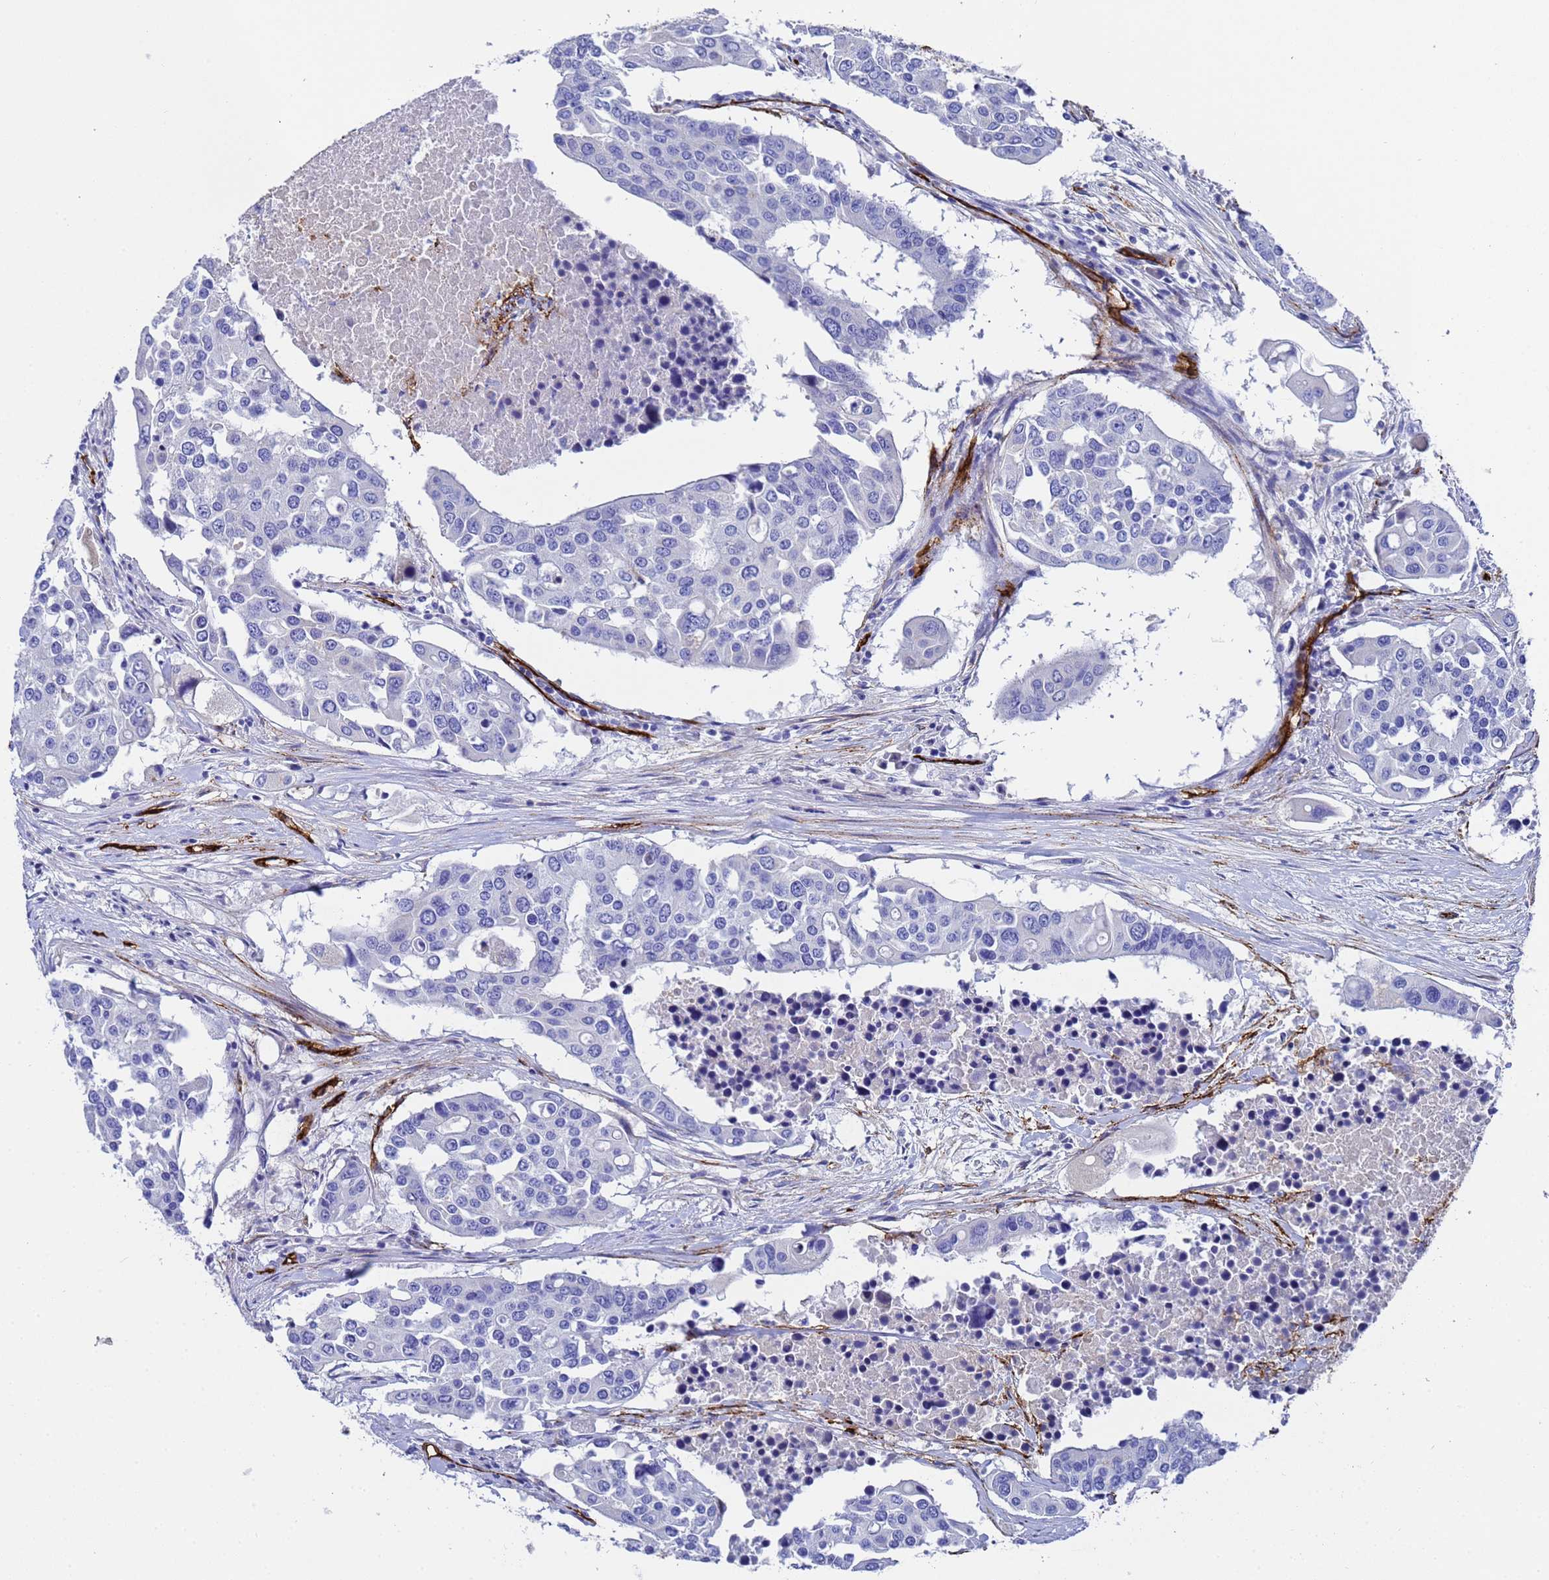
{"staining": {"intensity": "negative", "quantity": "none", "location": "none"}, "tissue": "colorectal cancer", "cell_type": "Tumor cells", "image_type": "cancer", "snomed": [{"axis": "morphology", "description": "Adenocarcinoma, NOS"}, {"axis": "topography", "description": "Colon"}], "caption": "Immunohistochemistry image of colorectal adenocarcinoma stained for a protein (brown), which exhibits no staining in tumor cells.", "gene": "ADIPOQ", "patient": {"sex": "male", "age": 77}}